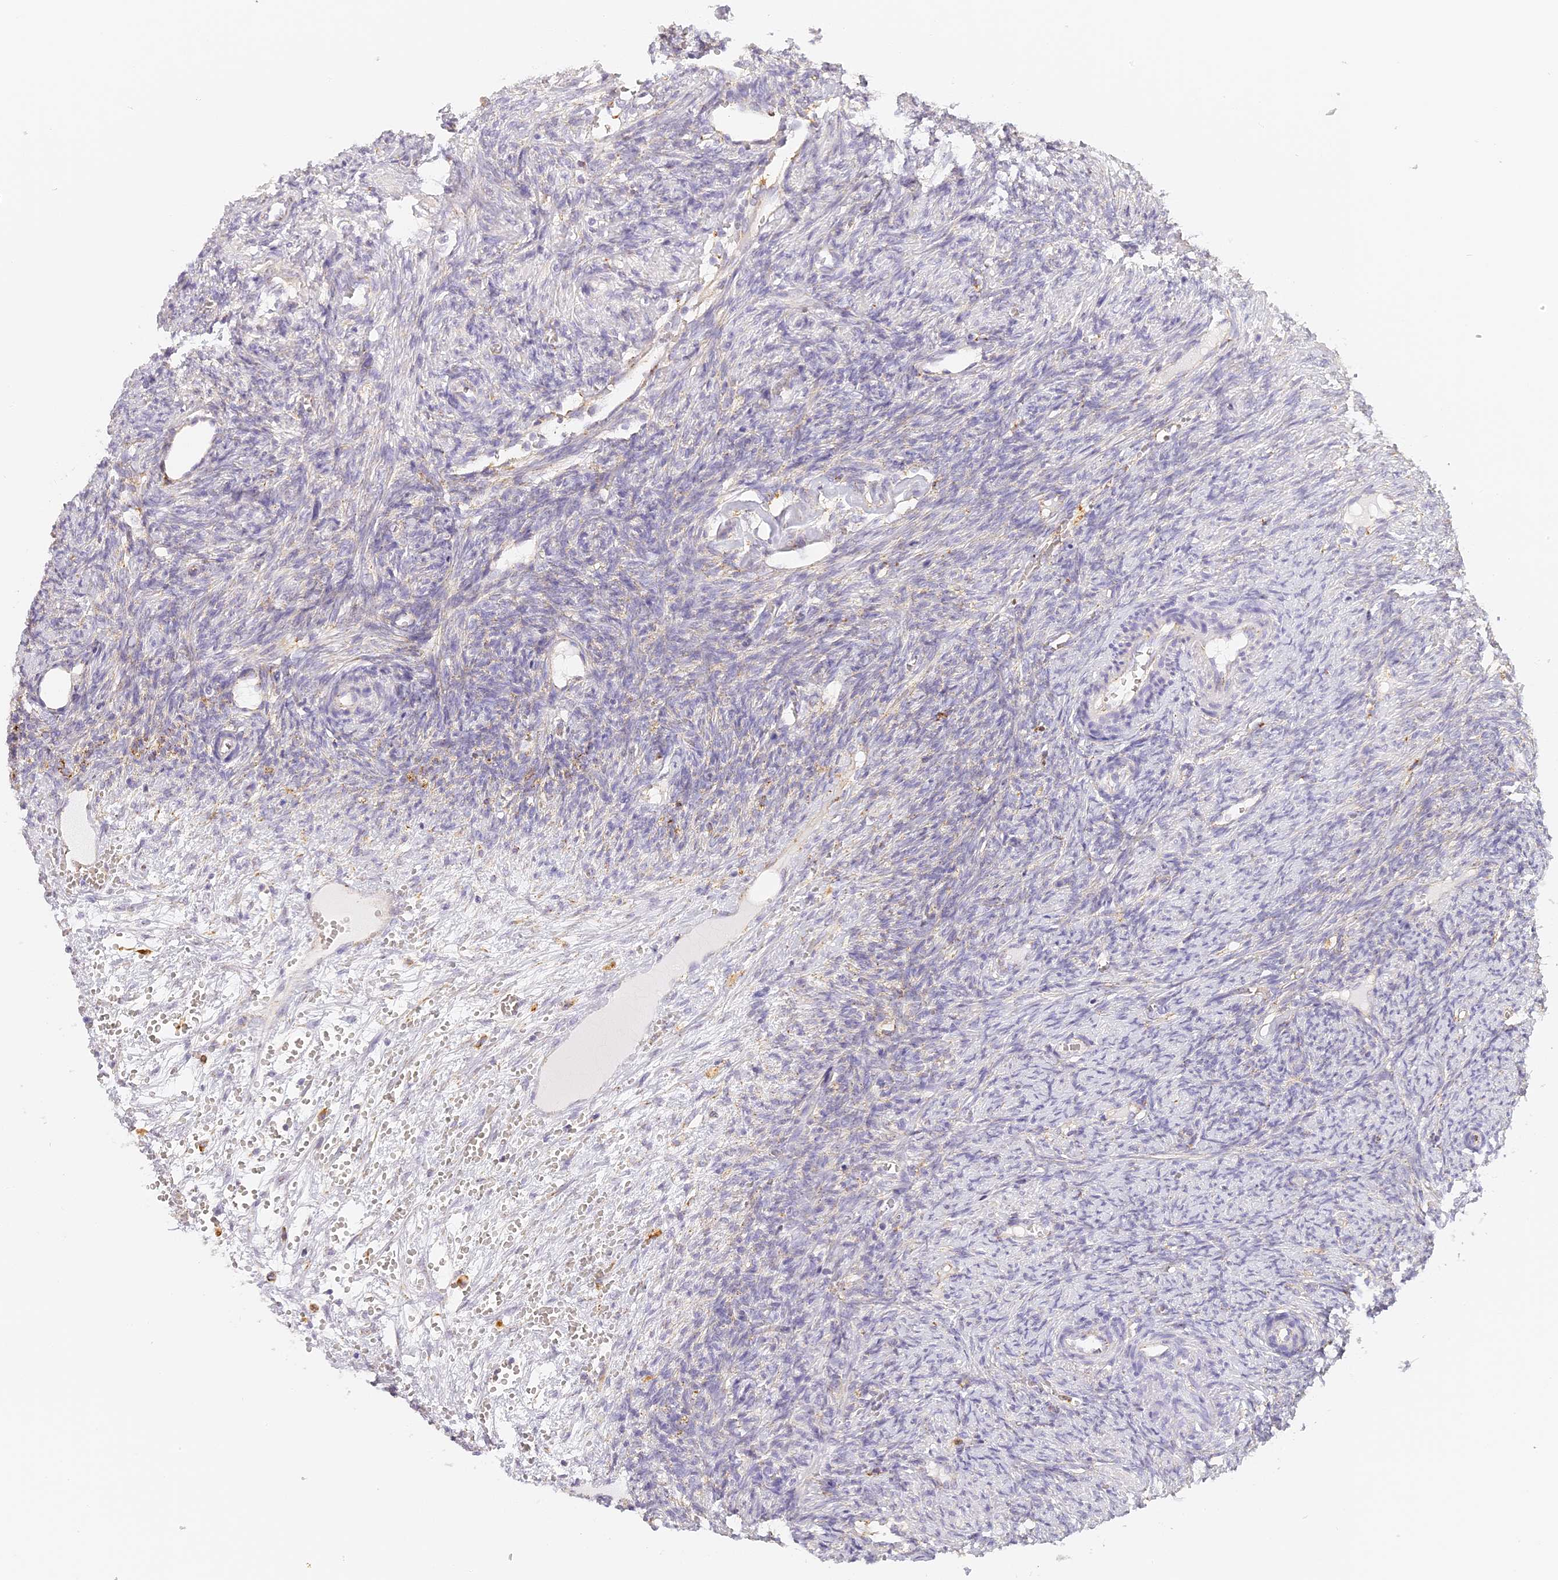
{"staining": {"intensity": "moderate", "quantity": ">75%", "location": "cytoplasmic/membranous"}, "tissue": "ovary", "cell_type": "Follicle cells", "image_type": "normal", "snomed": [{"axis": "morphology", "description": "Normal tissue, NOS"}, {"axis": "topography", "description": "Ovary"}], "caption": "Immunohistochemistry micrograph of unremarkable human ovary stained for a protein (brown), which displays medium levels of moderate cytoplasmic/membranous positivity in about >75% of follicle cells.", "gene": "LAMP2", "patient": {"sex": "female", "age": 41}}